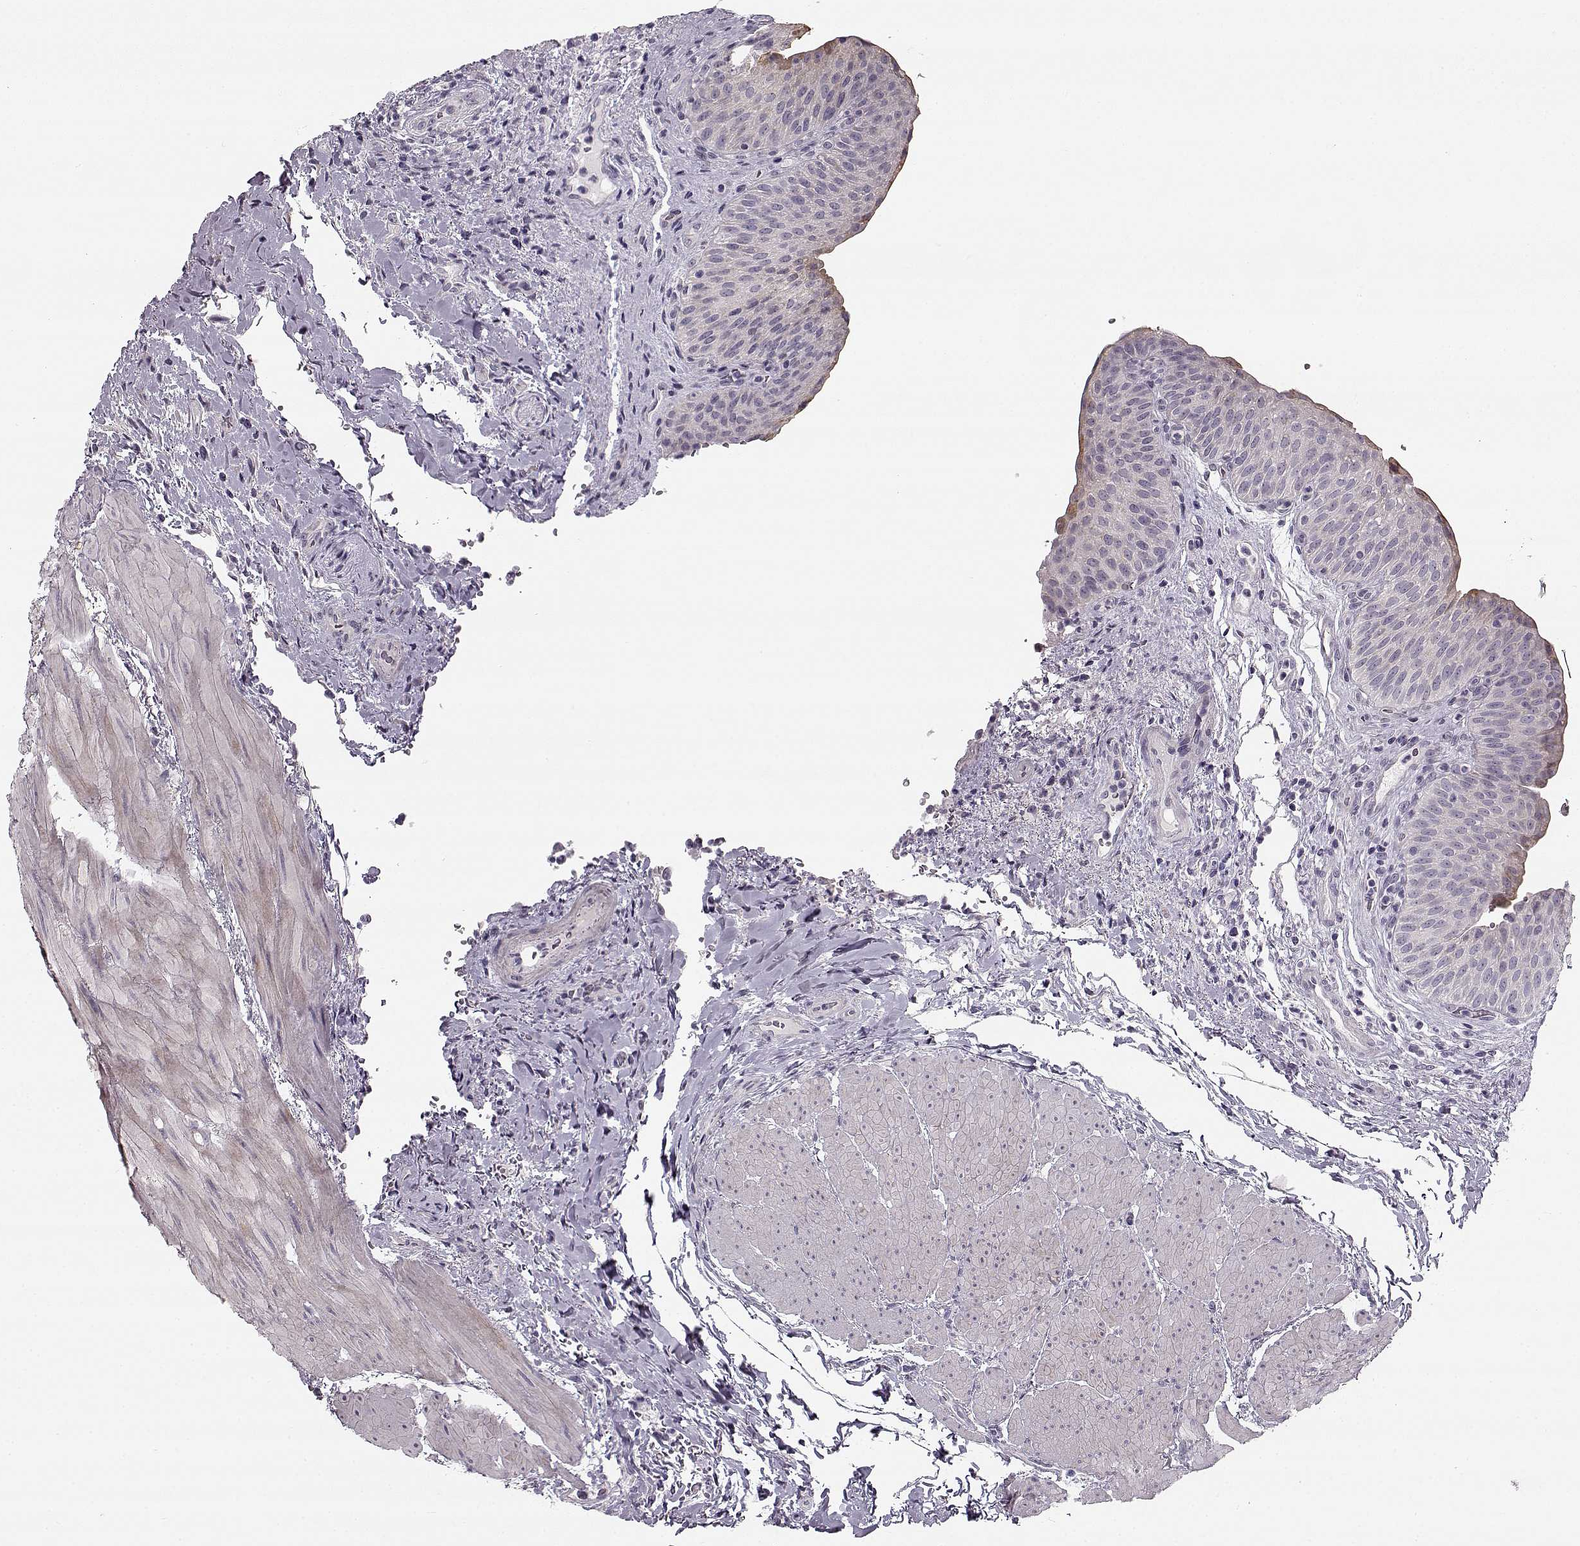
{"staining": {"intensity": "negative", "quantity": "none", "location": "none"}, "tissue": "urinary bladder", "cell_type": "Urothelial cells", "image_type": "normal", "snomed": [{"axis": "morphology", "description": "Normal tissue, NOS"}, {"axis": "topography", "description": "Urinary bladder"}], "caption": "This is an immunohistochemistry photomicrograph of normal urinary bladder. There is no positivity in urothelial cells.", "gene": "MAP6D1", "patient": {"sex": "male", "age": 66}}